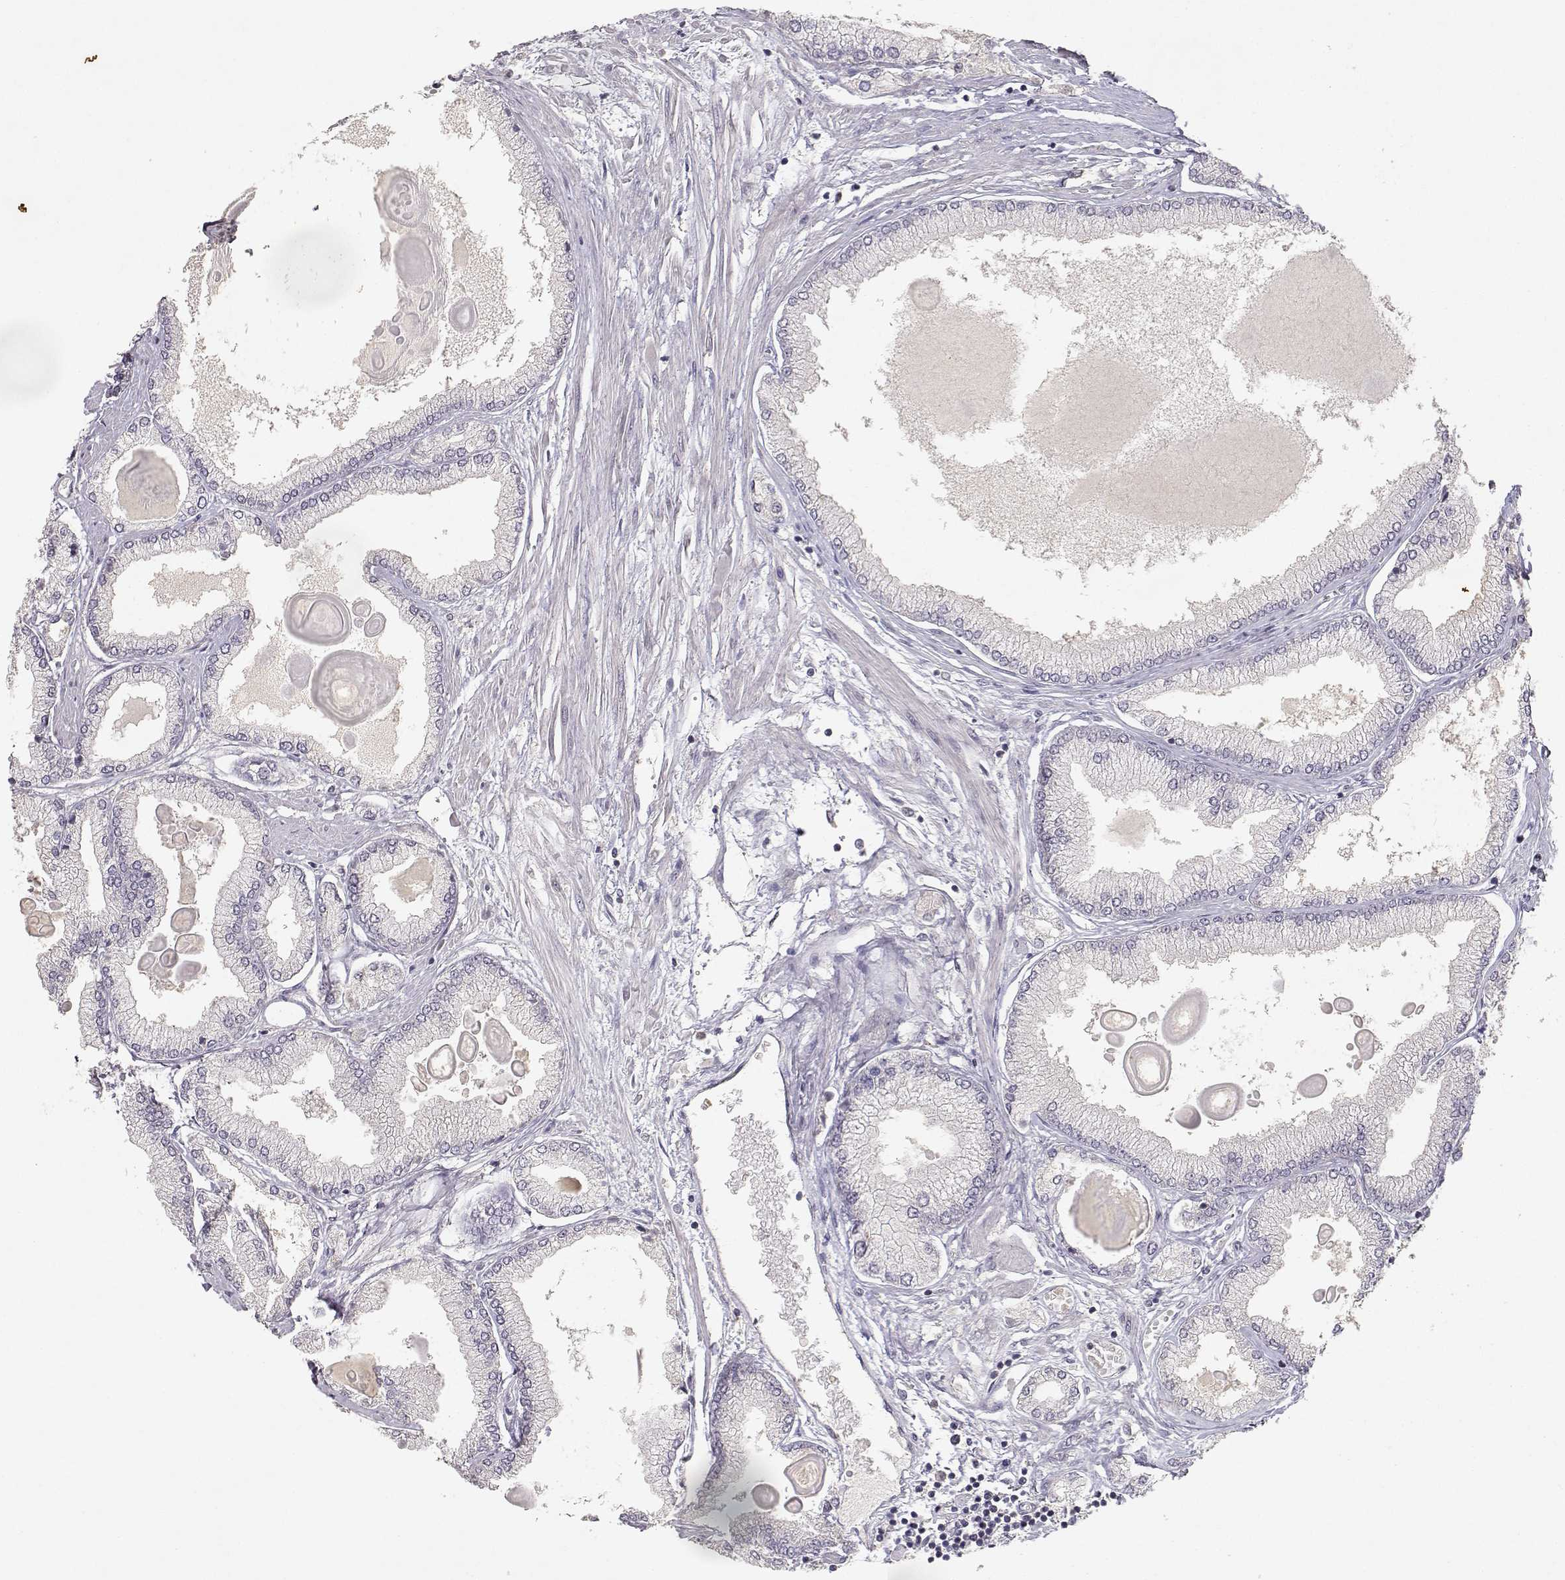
{"staining": {"intensity": "negative", "quantity": "none", "location": "none"}, "tissue": "prostate cancer", "cell_type": "Tumor cells", "image_type": "cancer", "snomed": [{"axis": "morphology", "description": "Adenocarcinoma, High grade"}, {"axis": "topography", "description": "Prostate"}], "caption": "A micrograph of prostate adenocarcinoma (high-grade) stained for a protein shows no brown staining in tumor cells. (Immunohistochemistry (ihc), brightfield microscopy, high magnification).", "gene": "RAD51", "patient": {"sex": "male", "age": 68}}